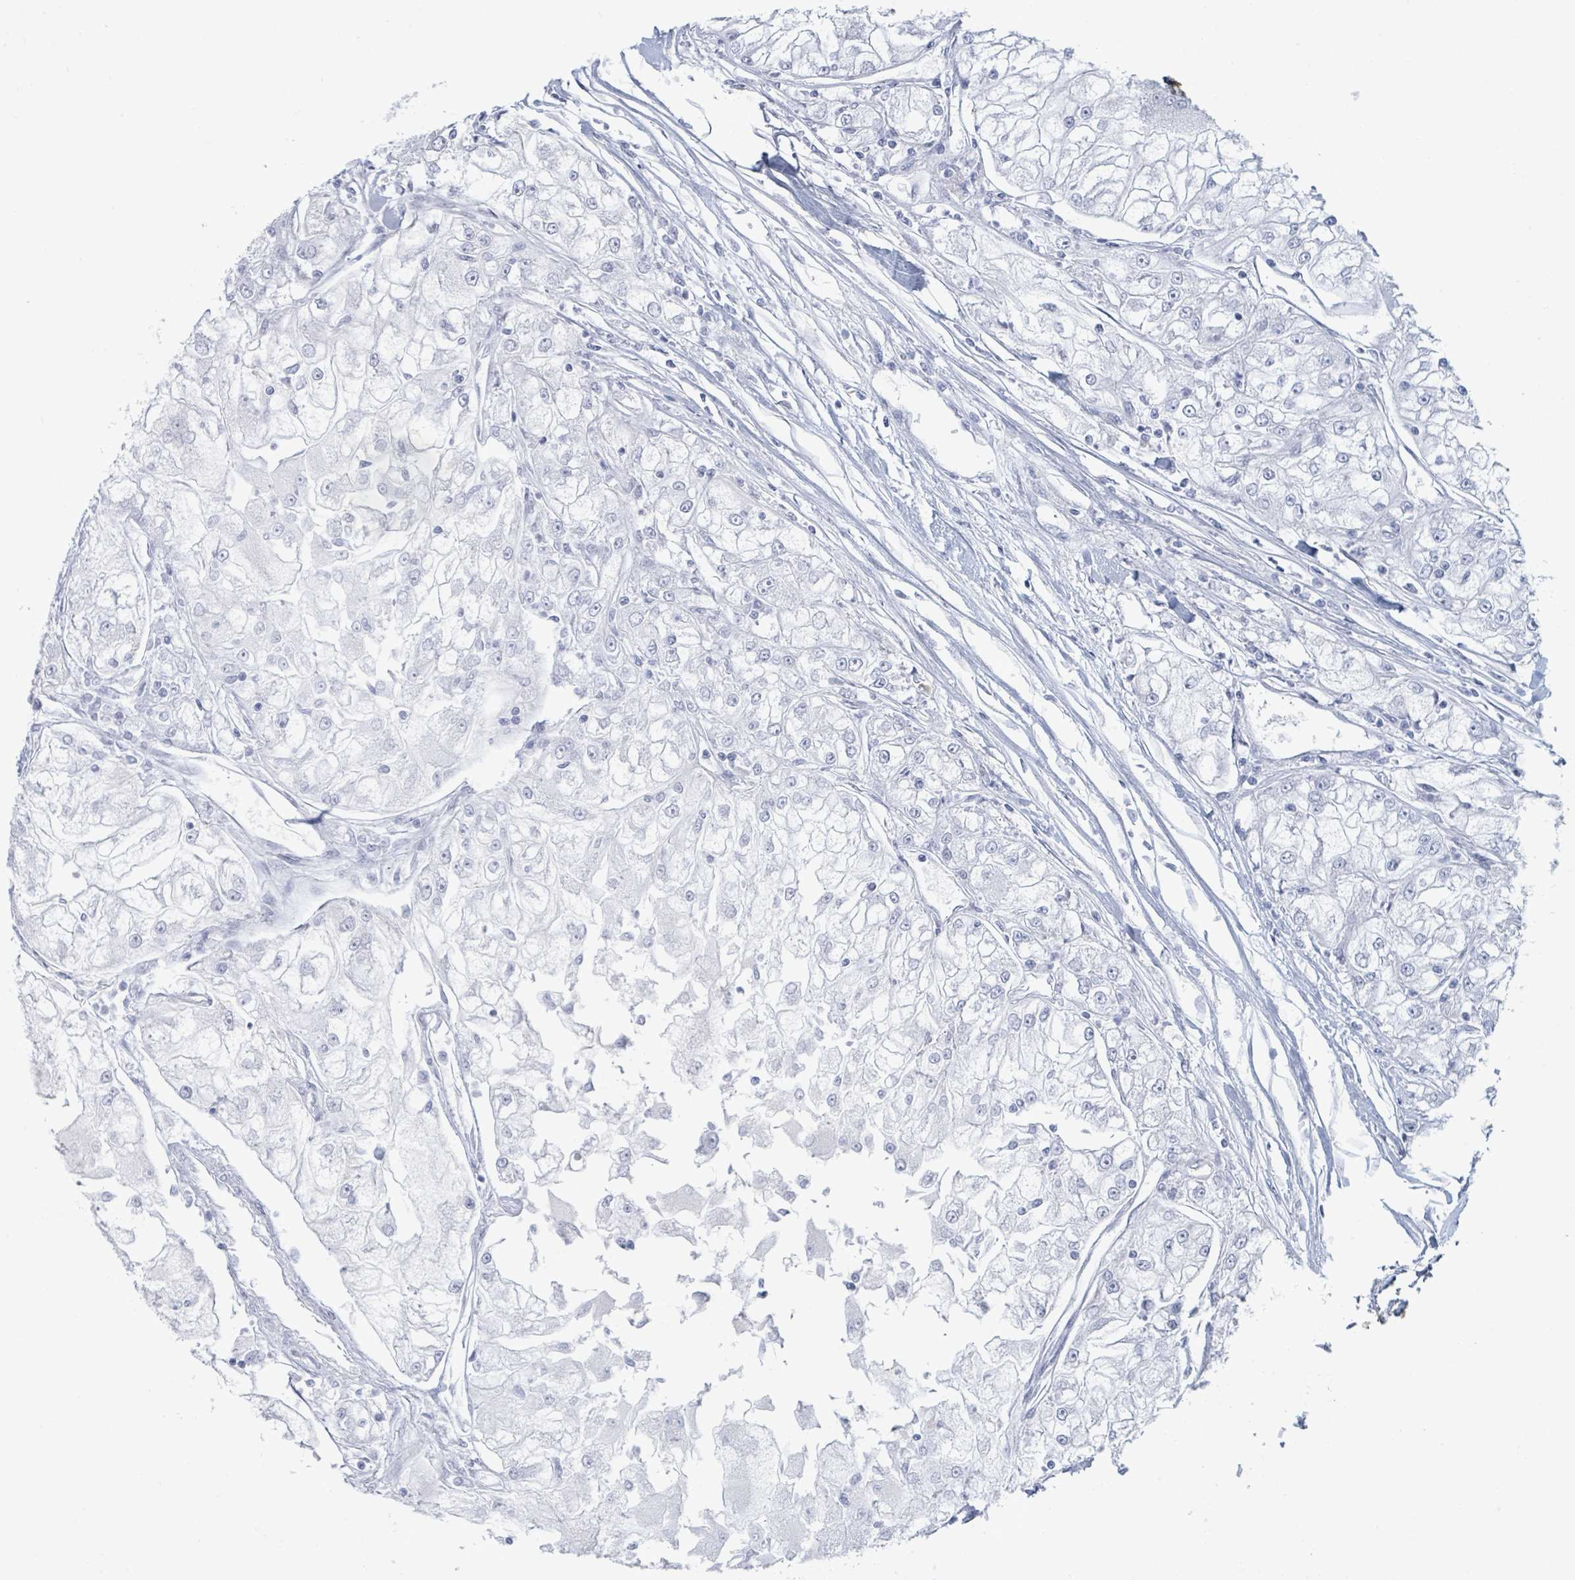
{"staining": {"intensity": "negative", "quantity": "none", "location": "none"}, "tissue": "renal cancer", "cell_type": "Tumor cells", "image_type": "cancer", "snomed": [{"axis": "morphology", "description": "Adenocarcinoma, NOS"}, {"axis": "topography", "description": "Kidney"}], "caption": "IHC of human renal adenocarcinoma displays no positivity in tumor cells.", "gene": "PGA3", "patient": {"sex": "female", "age": 72}}